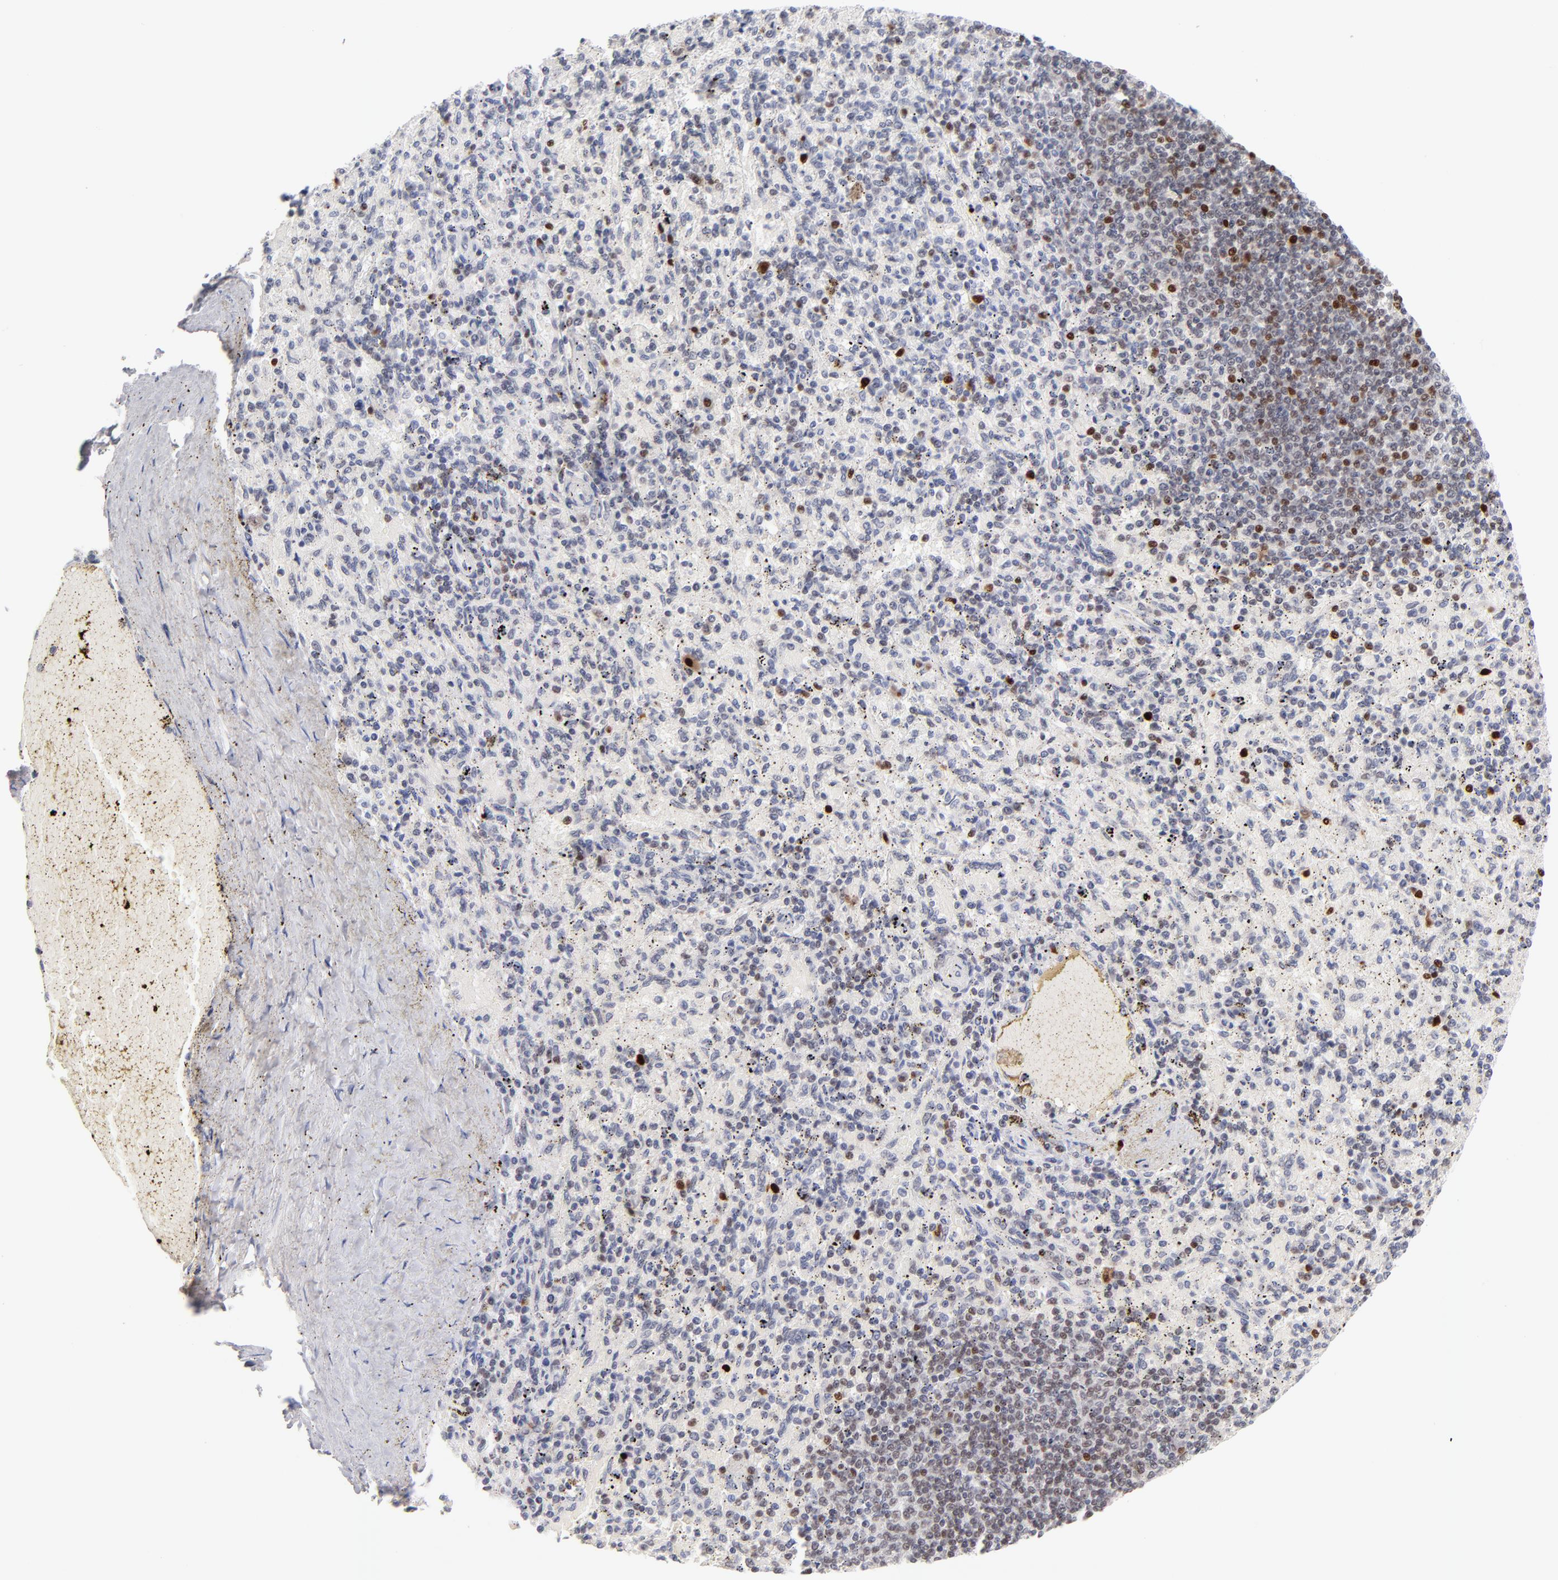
{"staining": {"intensity": "negative", "quantity": "none", "location": "none"}, "tissue": "spleen", "cell_type": "Cells in red pulp", "image_type": "normal", "snomed": [{"axis": "morphology", "description": "Normal tissue, NOS"}, {"axis": "topography", "description": "Spleen"}], "caption": "DAB (3,3'-diaminobenzidine) immunohistochemical staining of normal human spleen exhibits no significant expression in cells in red pulp. Brightfield microscopy of immunohistochemistry stained with DAB (brown) and hematoxylin (blue), captured at high magnification.", "gene": "PARP1", "patient": {"sex": "female", "age": 43}}